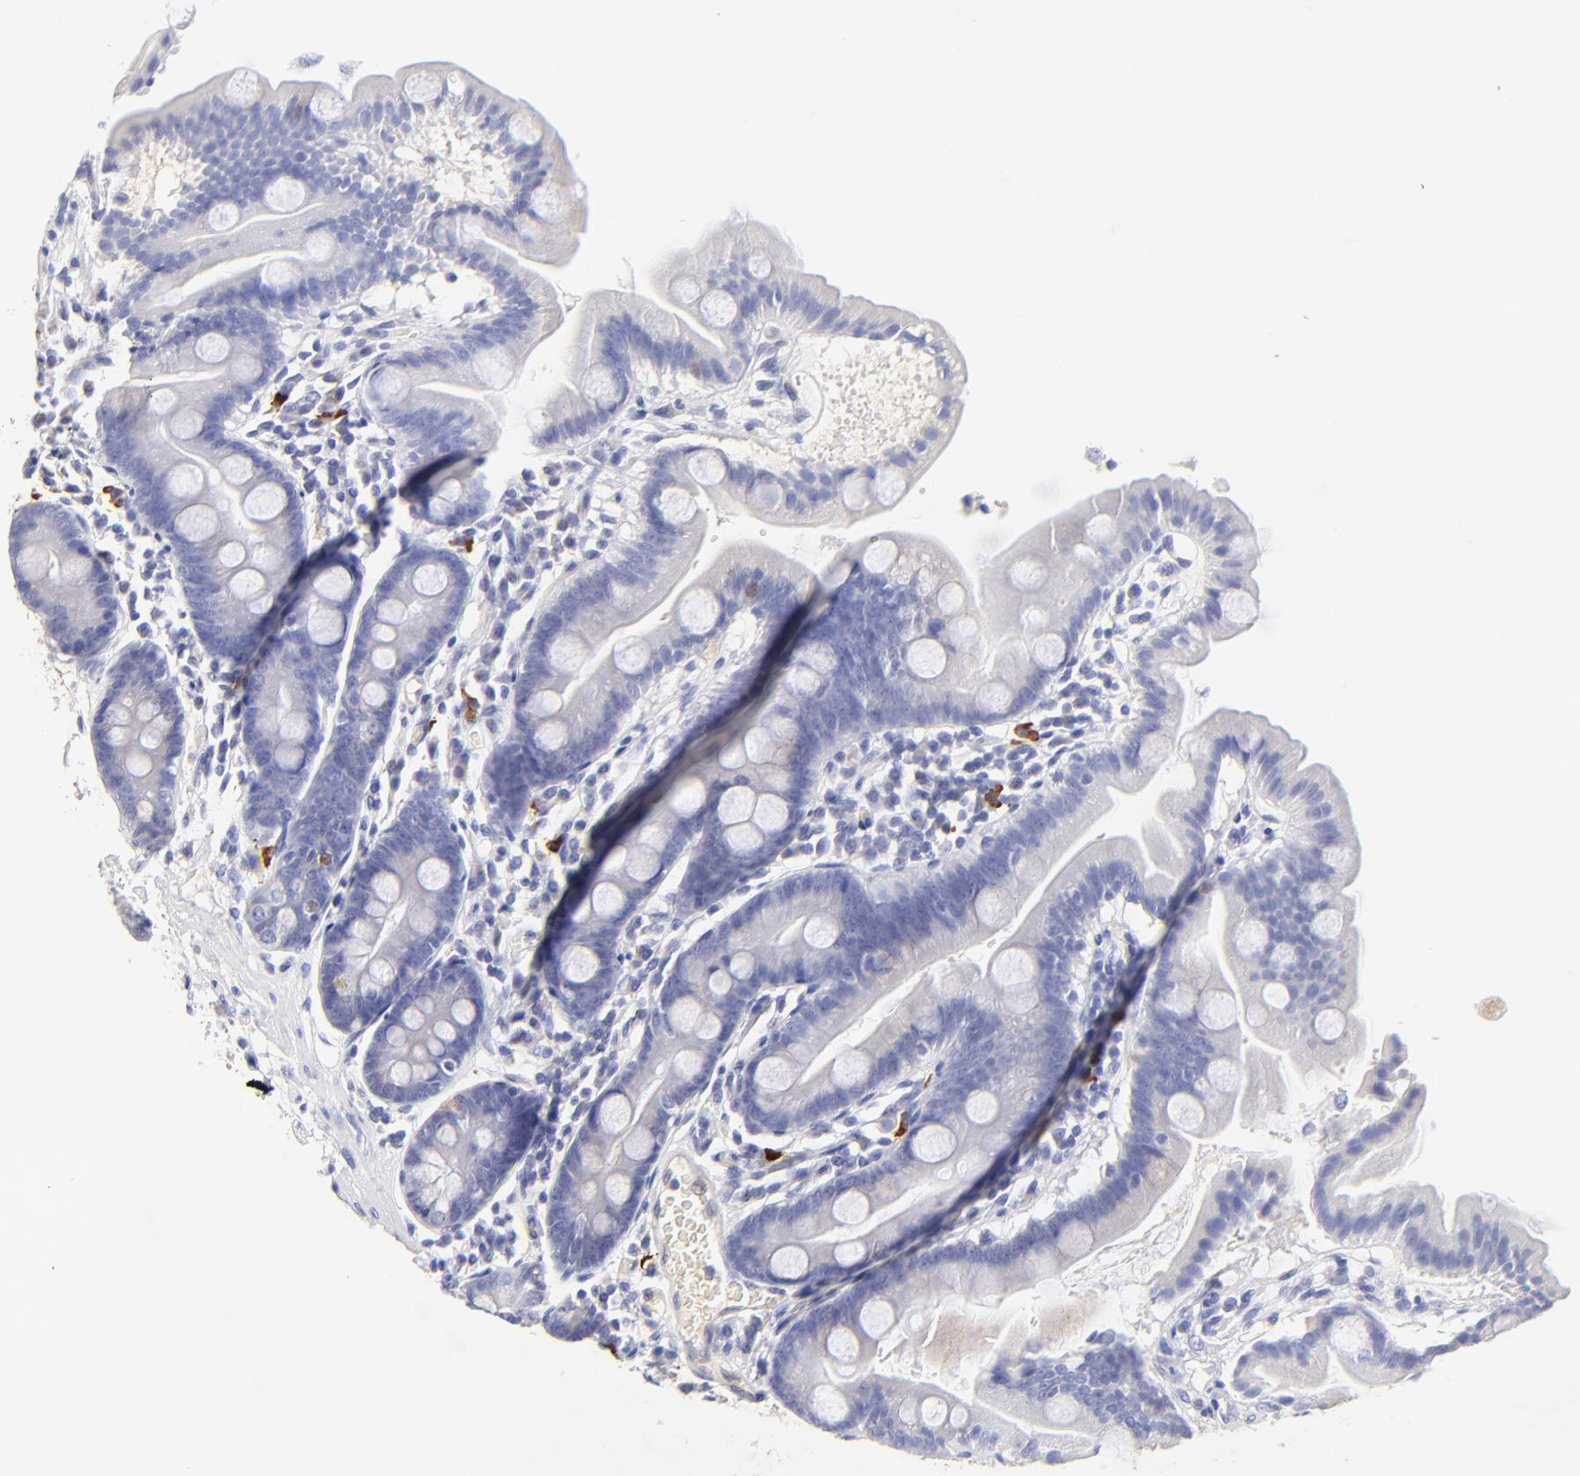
{"staining": {"intensity": "negative", "quantity": "none", "location": "none"}, "tissue": "duodenum", "cell_type": "Glandular cells", "image_type": "normal", "snomed": [{"axis": "morphology", "description": "Normal tissue, NOS"}, {"axis": "topography", "description": "Duodenum"}], "caption": "This is an IHC image of unremarkable human duodenum. There is no positivity in glandular cells.", "gene": "ASB9", "patient": {"sex": "male", "age": 50}}